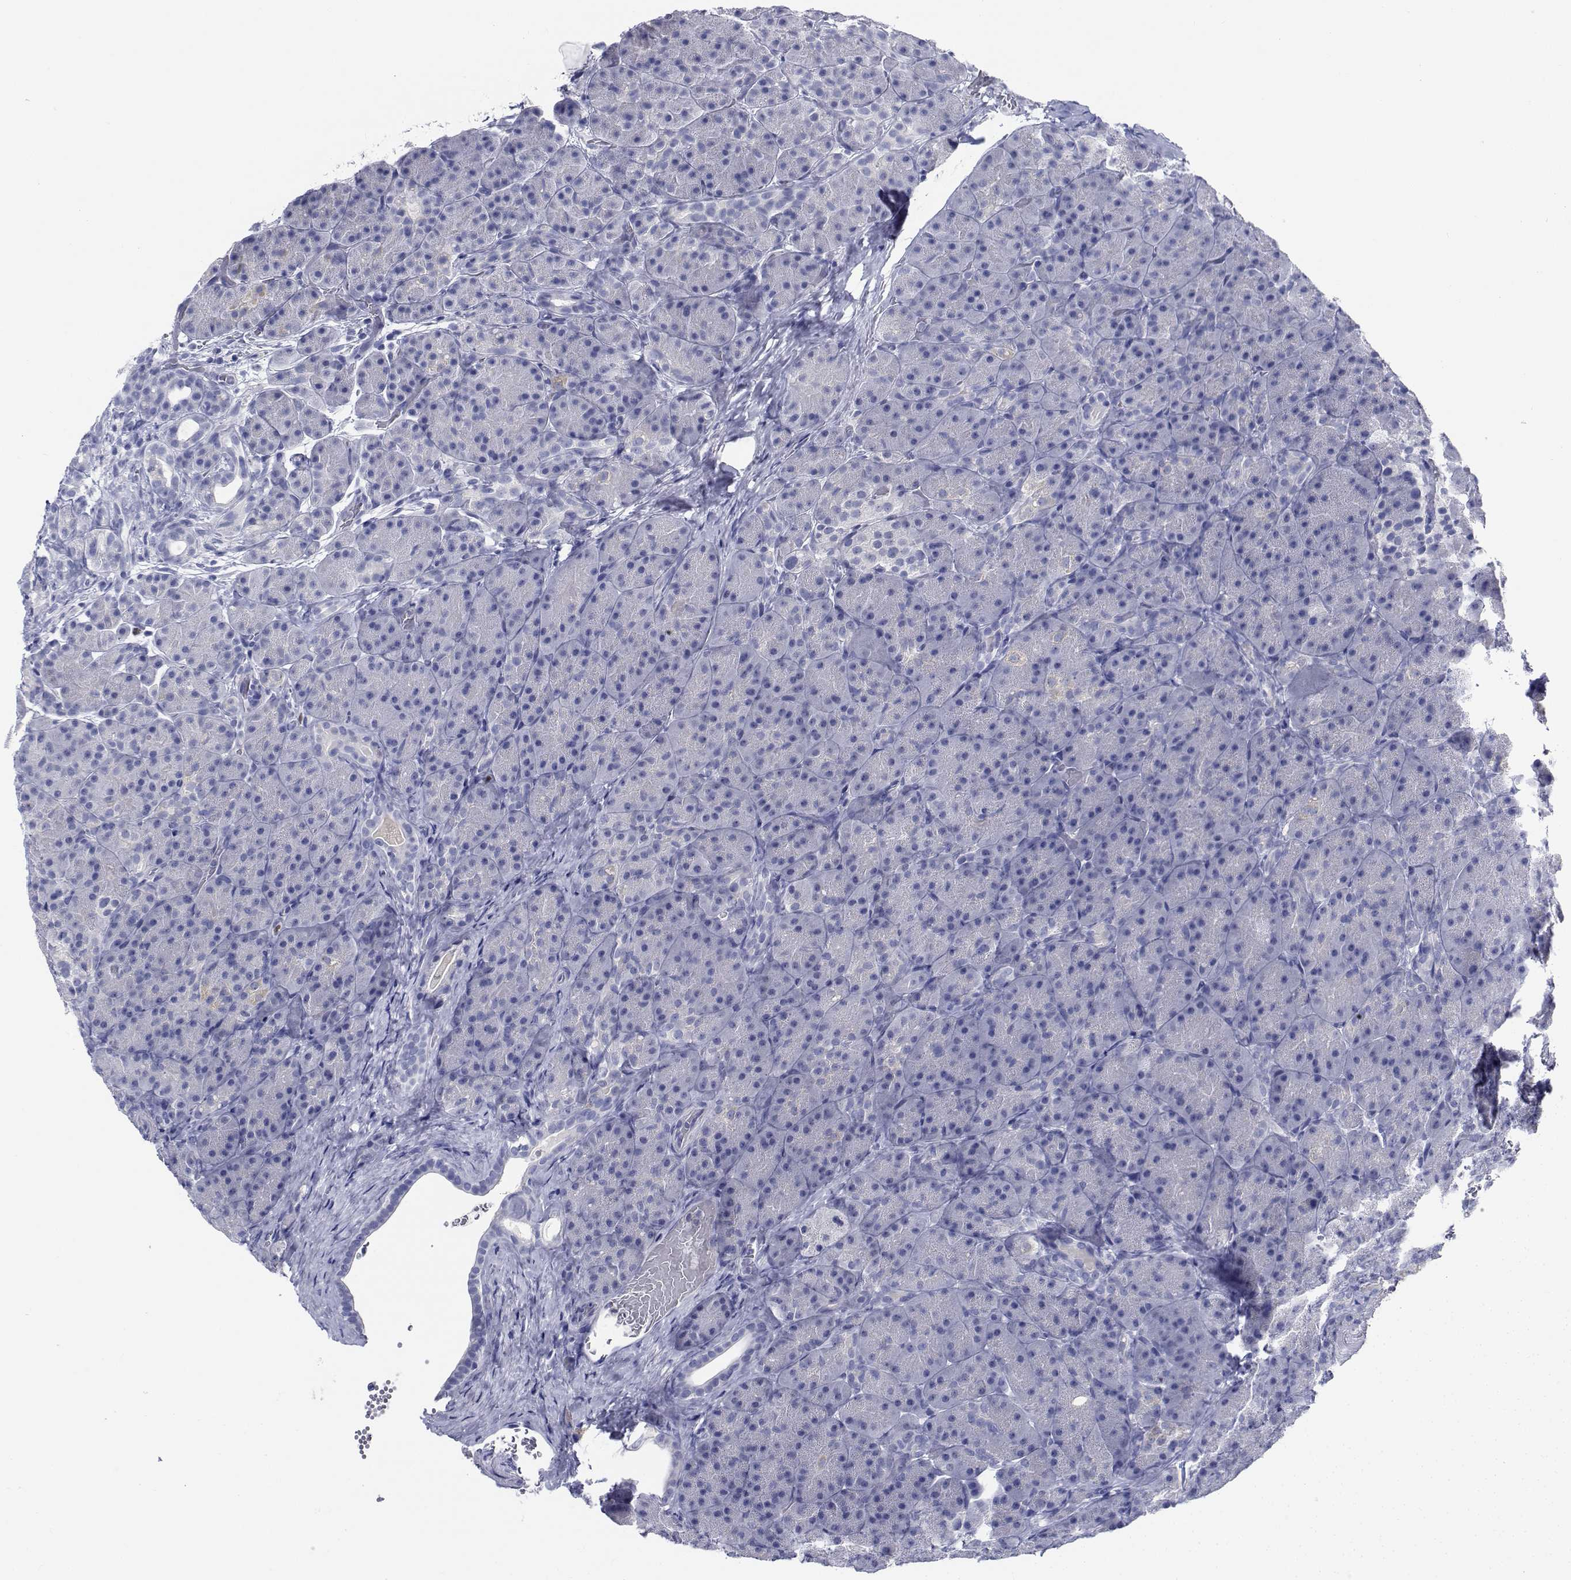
{"staining": {"intensity": "negative", "quantity": "none", "location": "none"}, "tissue": "pancreas", "cell_type": "Exocrine glandular cells", "image_type": "normal", "snomed": [{"axis": "morphology", "description": "Normal tissue, NOS"}, {"axis": "topography", "description": "Pancreas"}], "caption": "Immunohistochemistry (IHC) photomicrograph of normal human pancreas stained for a protein (brown), which demonstrates no positivity in exocrine glandular cells. The staining is performed using DAB brown chromogen with nuclei counter-stained in using hematoxylin.", "gene": "PLXNA4", "patient": {"sex": "male", "age": 57}}